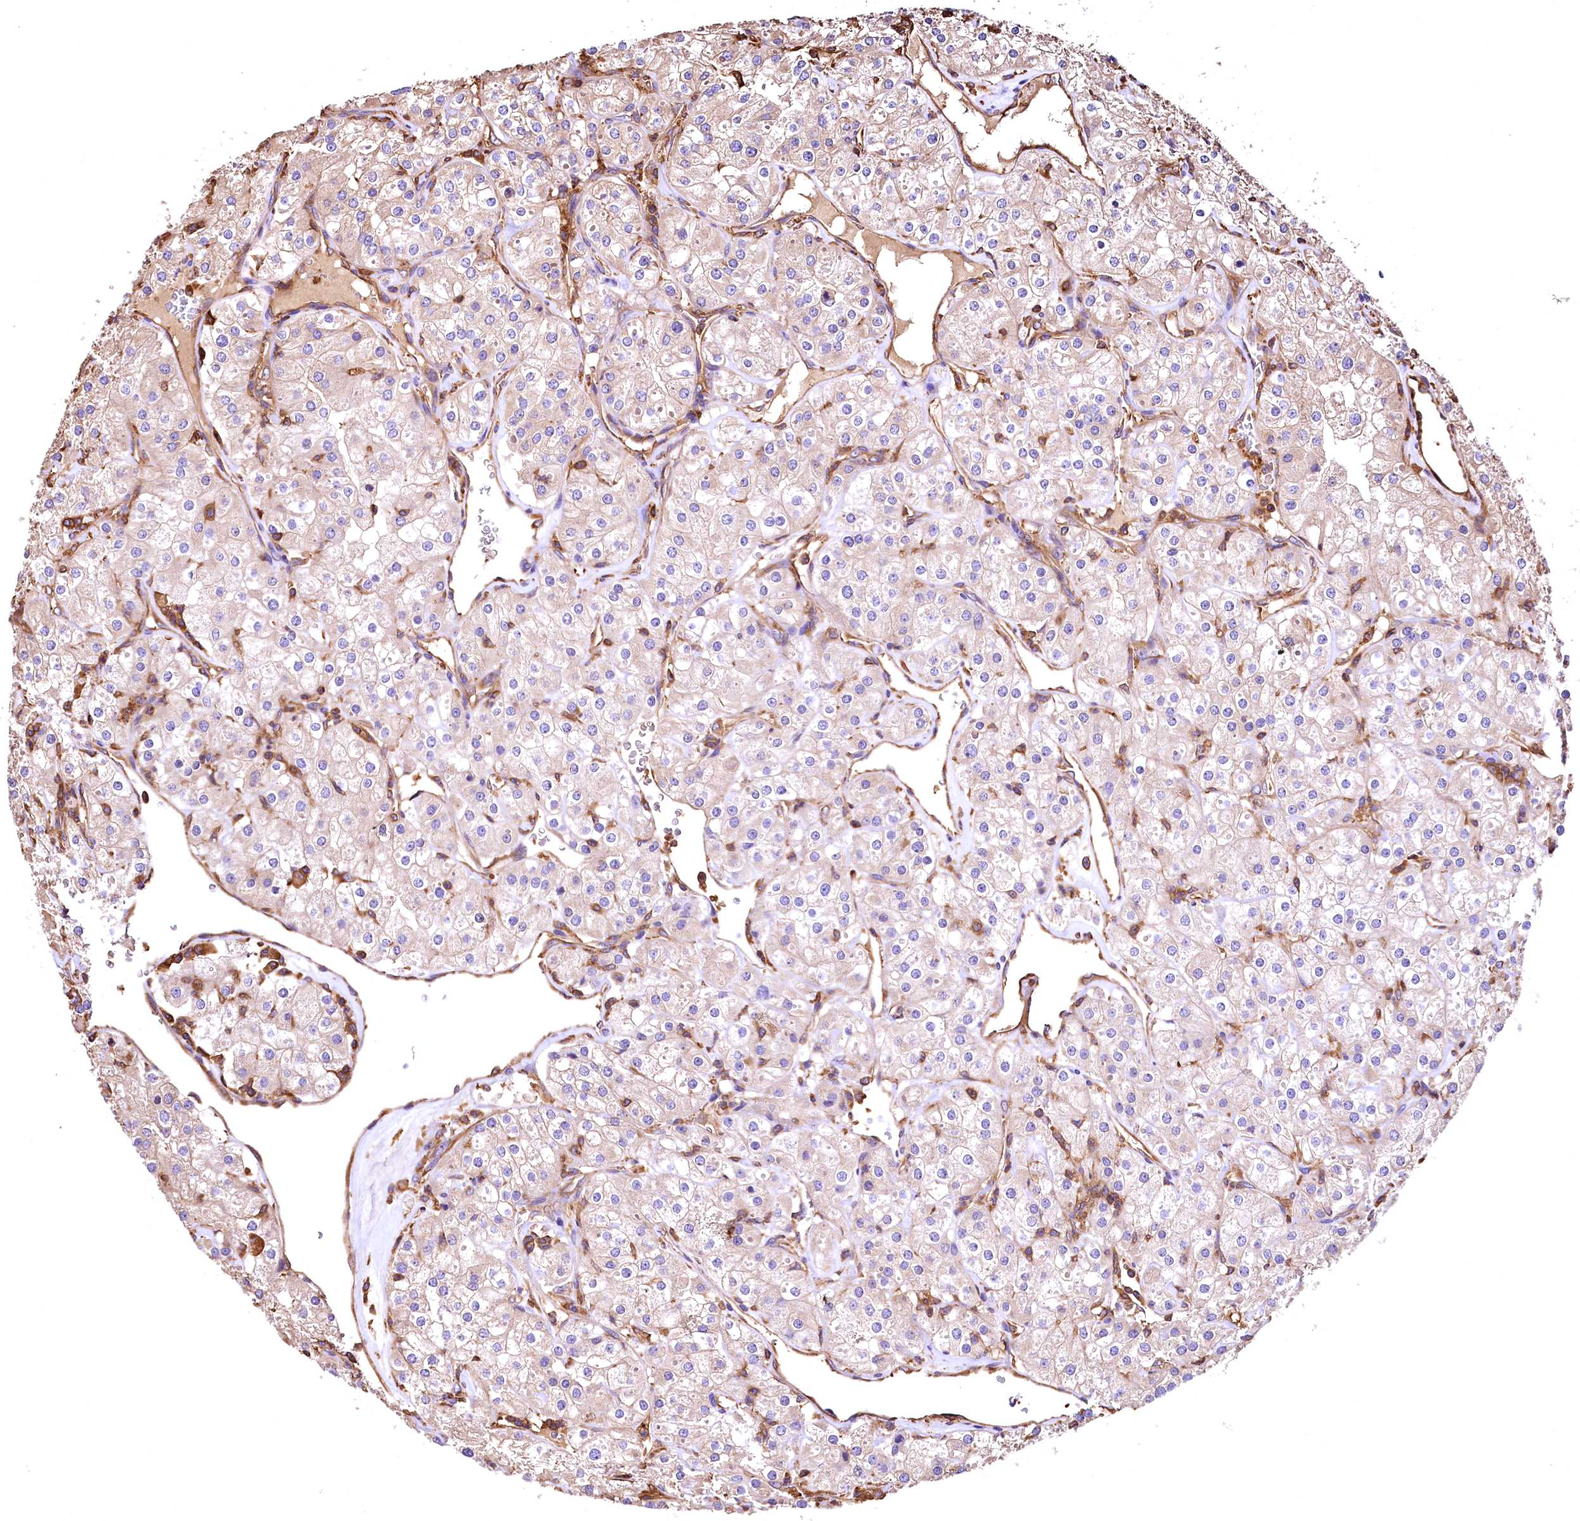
{"staining": {"intensity": "negative", "quantity": "none", "location": "none"}, "tissue": "renal cancer", "cell_type": "Tumor cells", "image_type": "cancer", "snomed": [{"axis": "morphology", "description": "Adenocarcinoma, NOS"}, {"axis": "topography", "description": "Kidney"}], "caption": "A micrograph of human adenocarcinoma (renal) is negative for staining in tumor cells.", "gene": "RARS2", "patient": {"sex": "male", "age": 77}}